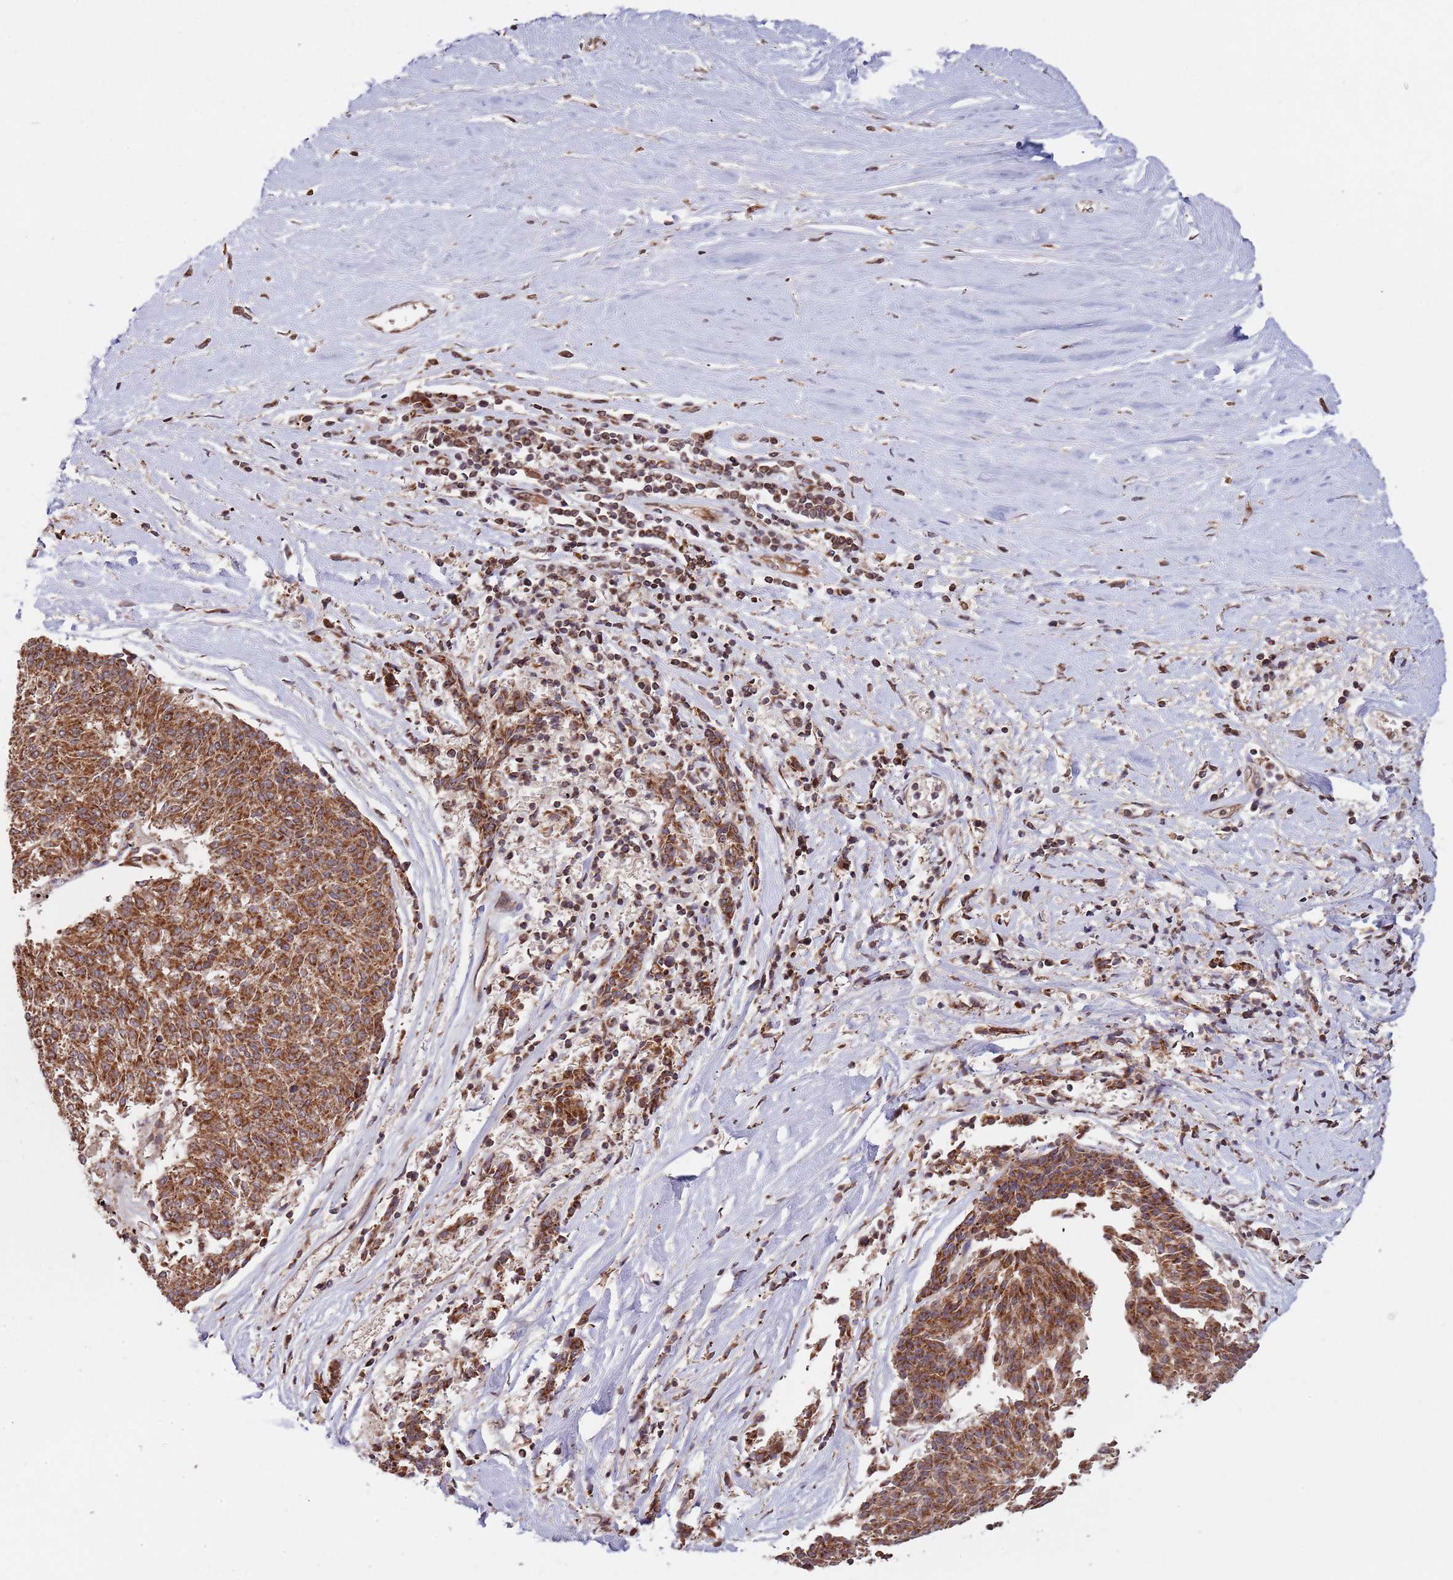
{"staining": {"intensity": "moderate", "quantity": ">75%", "location": "cytoplasmic/membranous"}, "tissue": "melanoma", "cell_type": "Tumor cells", "image_type": "cancer", "snomed": [{"axis": "morphology", "description": "Malignant melanoma, NOS"}, {"axis": "topography", "description": "Skin"}], "caption": "Human melanoma stained with a protein marker exhibits moderate staining in tumor cells.", "gene": "DCHS1", "patient": {"sex": "female", "age": 72}}